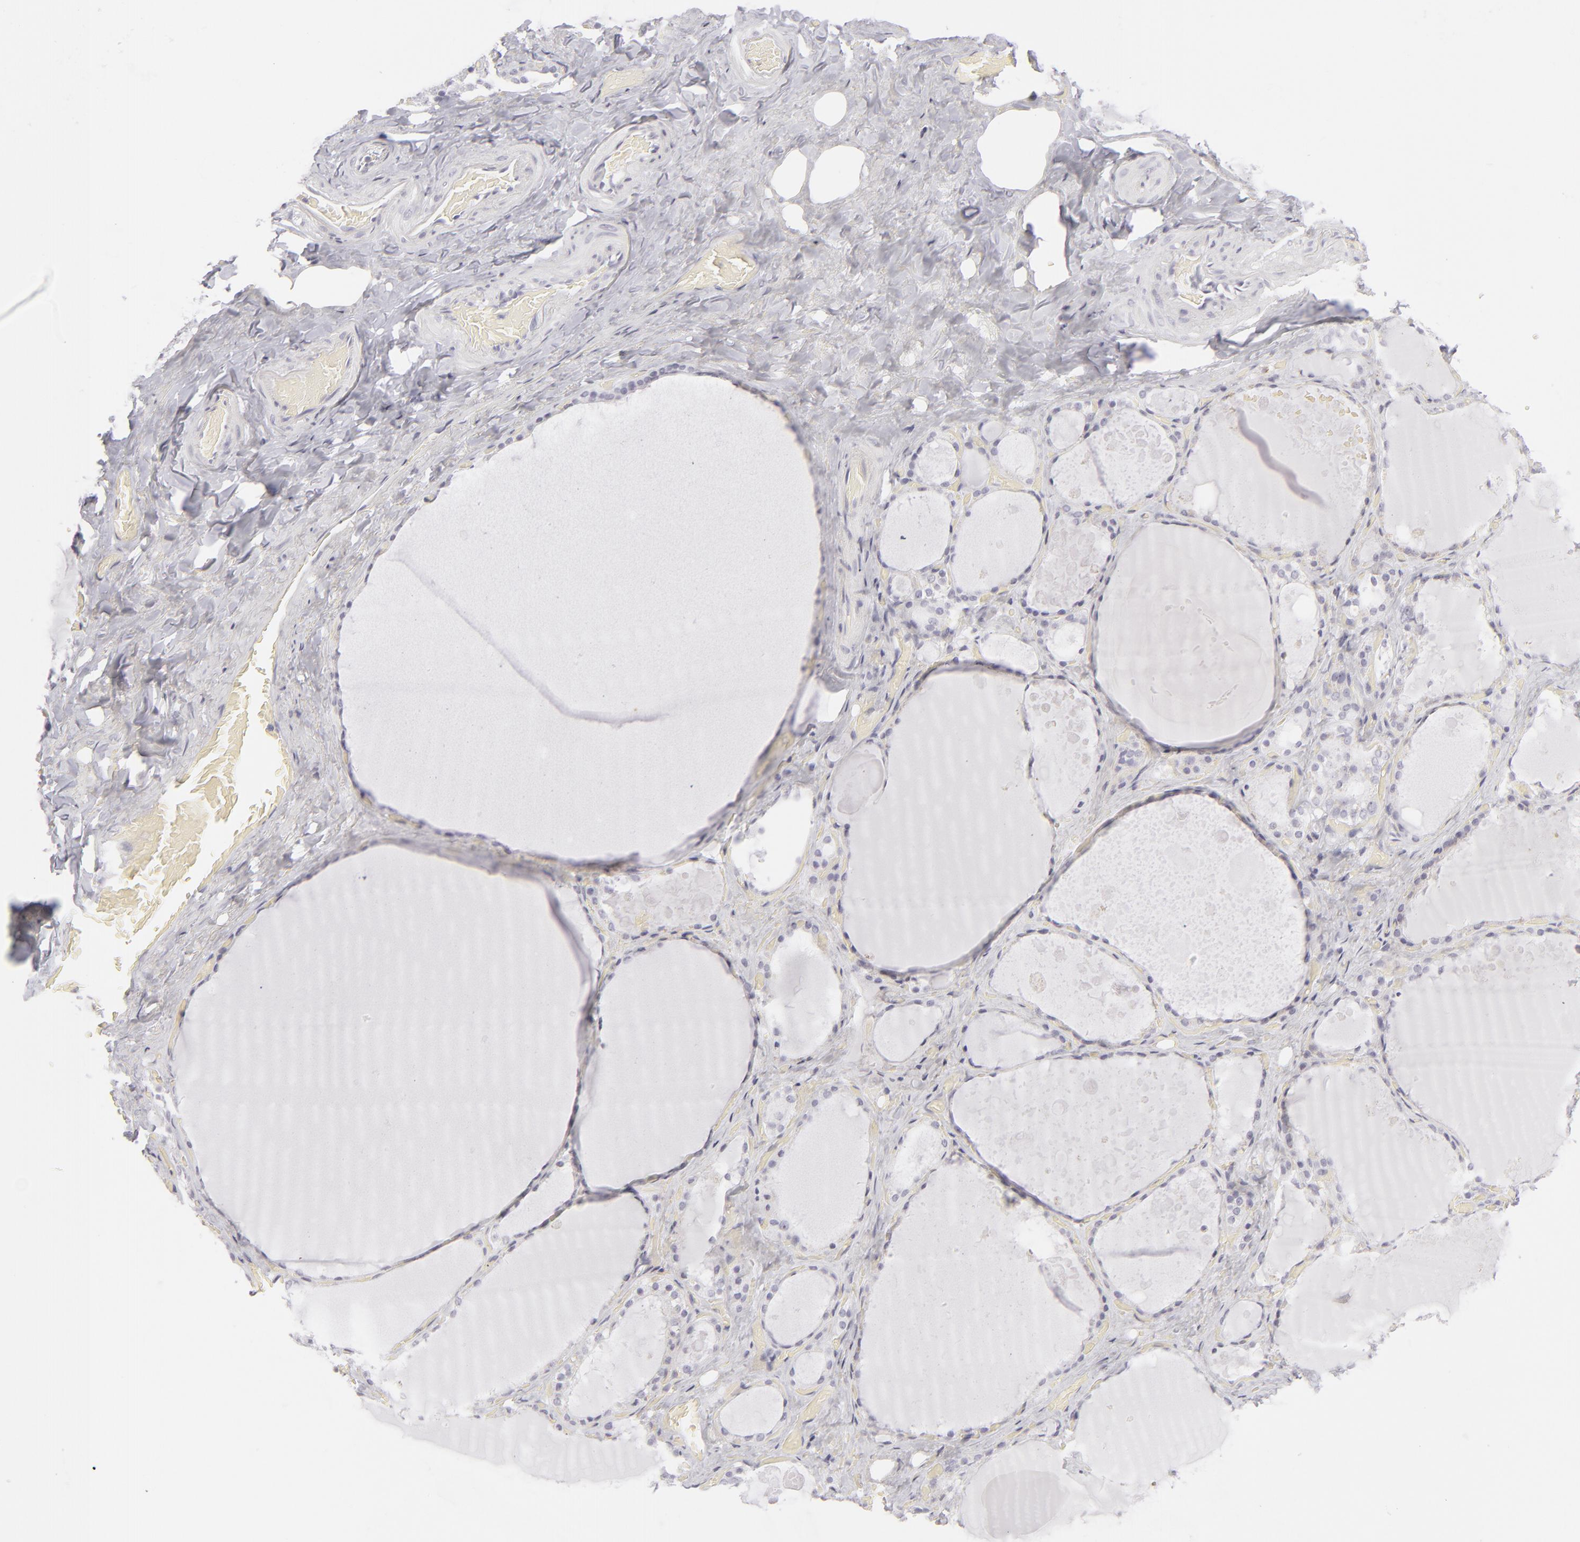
{"staining": {"intensity": "negative", "quantity": "none", "location": "none"}, "tissue": "thyroid gland", "cell_type": "Glandular cells", "image_type": "normal", "snomed": [{"axis": "morphology", "description": "Normal tissue, NOS"}, {"axis": "topography", "description": "Thyroid gland"}], "caption": "Human thyroid gland stained for a protein using immunohistochemistry (IHC) reveals no positivity in glandular cells.", "gene": "CD7", "patient": {"sex": "male", "age": 61}}